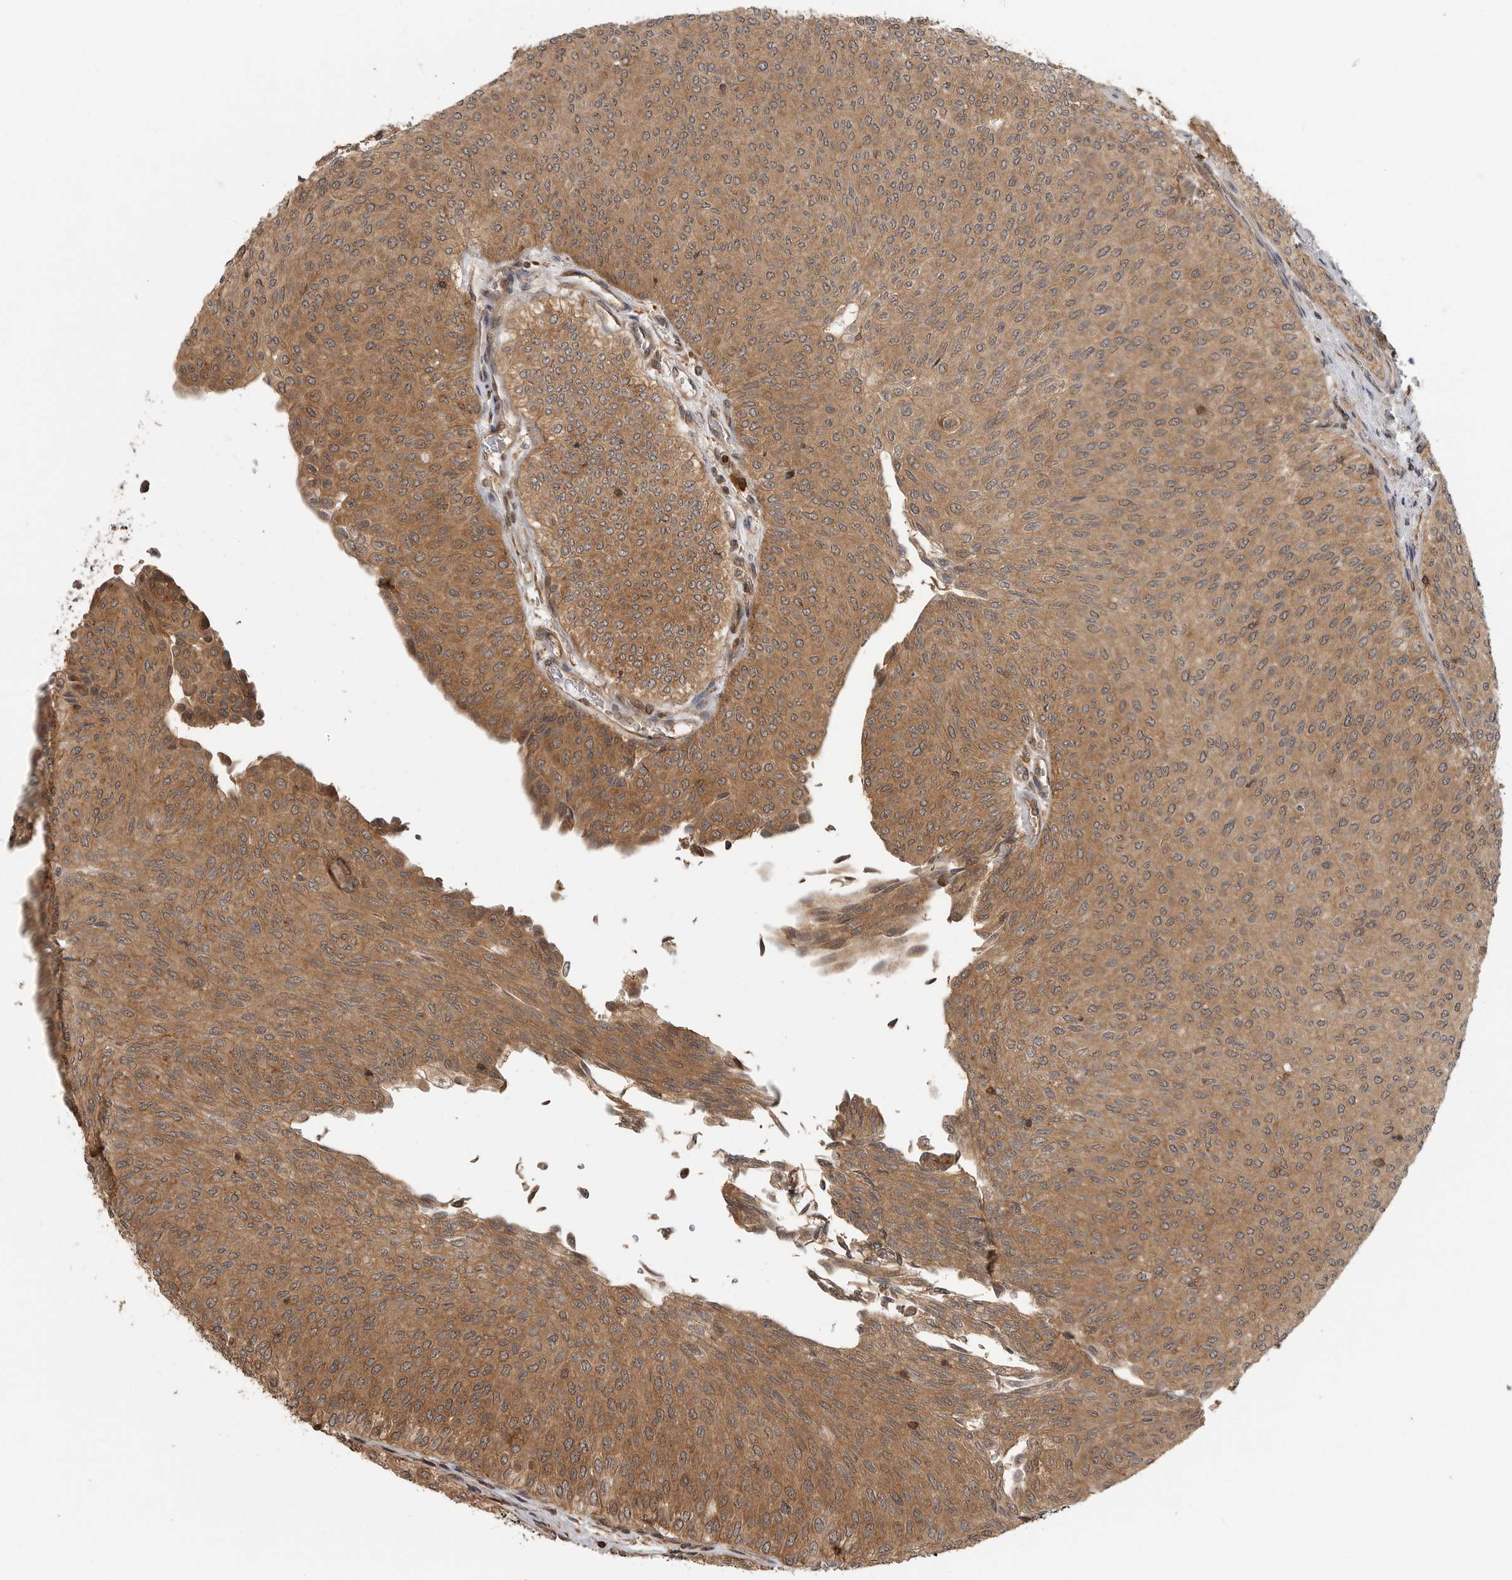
{"staining": {"intensity": "moderate", "quantity": ">75%", "location": "cytoplasmic/membranous"}, "tissue": "urothelial cancer", "cell_type": "Tumor cells", "image_type": "cancer", "snomed": [{"axis": "morphology", "description": "Urothelial carcinoma, Low grade"}, {"axis": "topography", "description": "Urinary bladder"}], "caption": "The histopathology image shows immunohistochemical staining of urothelial carcinoma (low-grade). There is moderate cytoplasmic/membranous staining is identified in about >75% of tumor cells. The protein of interest is stained brown, and the nuclei are stained in blue (DAB (3,3'-diaminobenzidine) IHC with brightfield microscopy, high magnification).", "gene": "ERN1", "patient": {"sex": "male", "age": 78}}